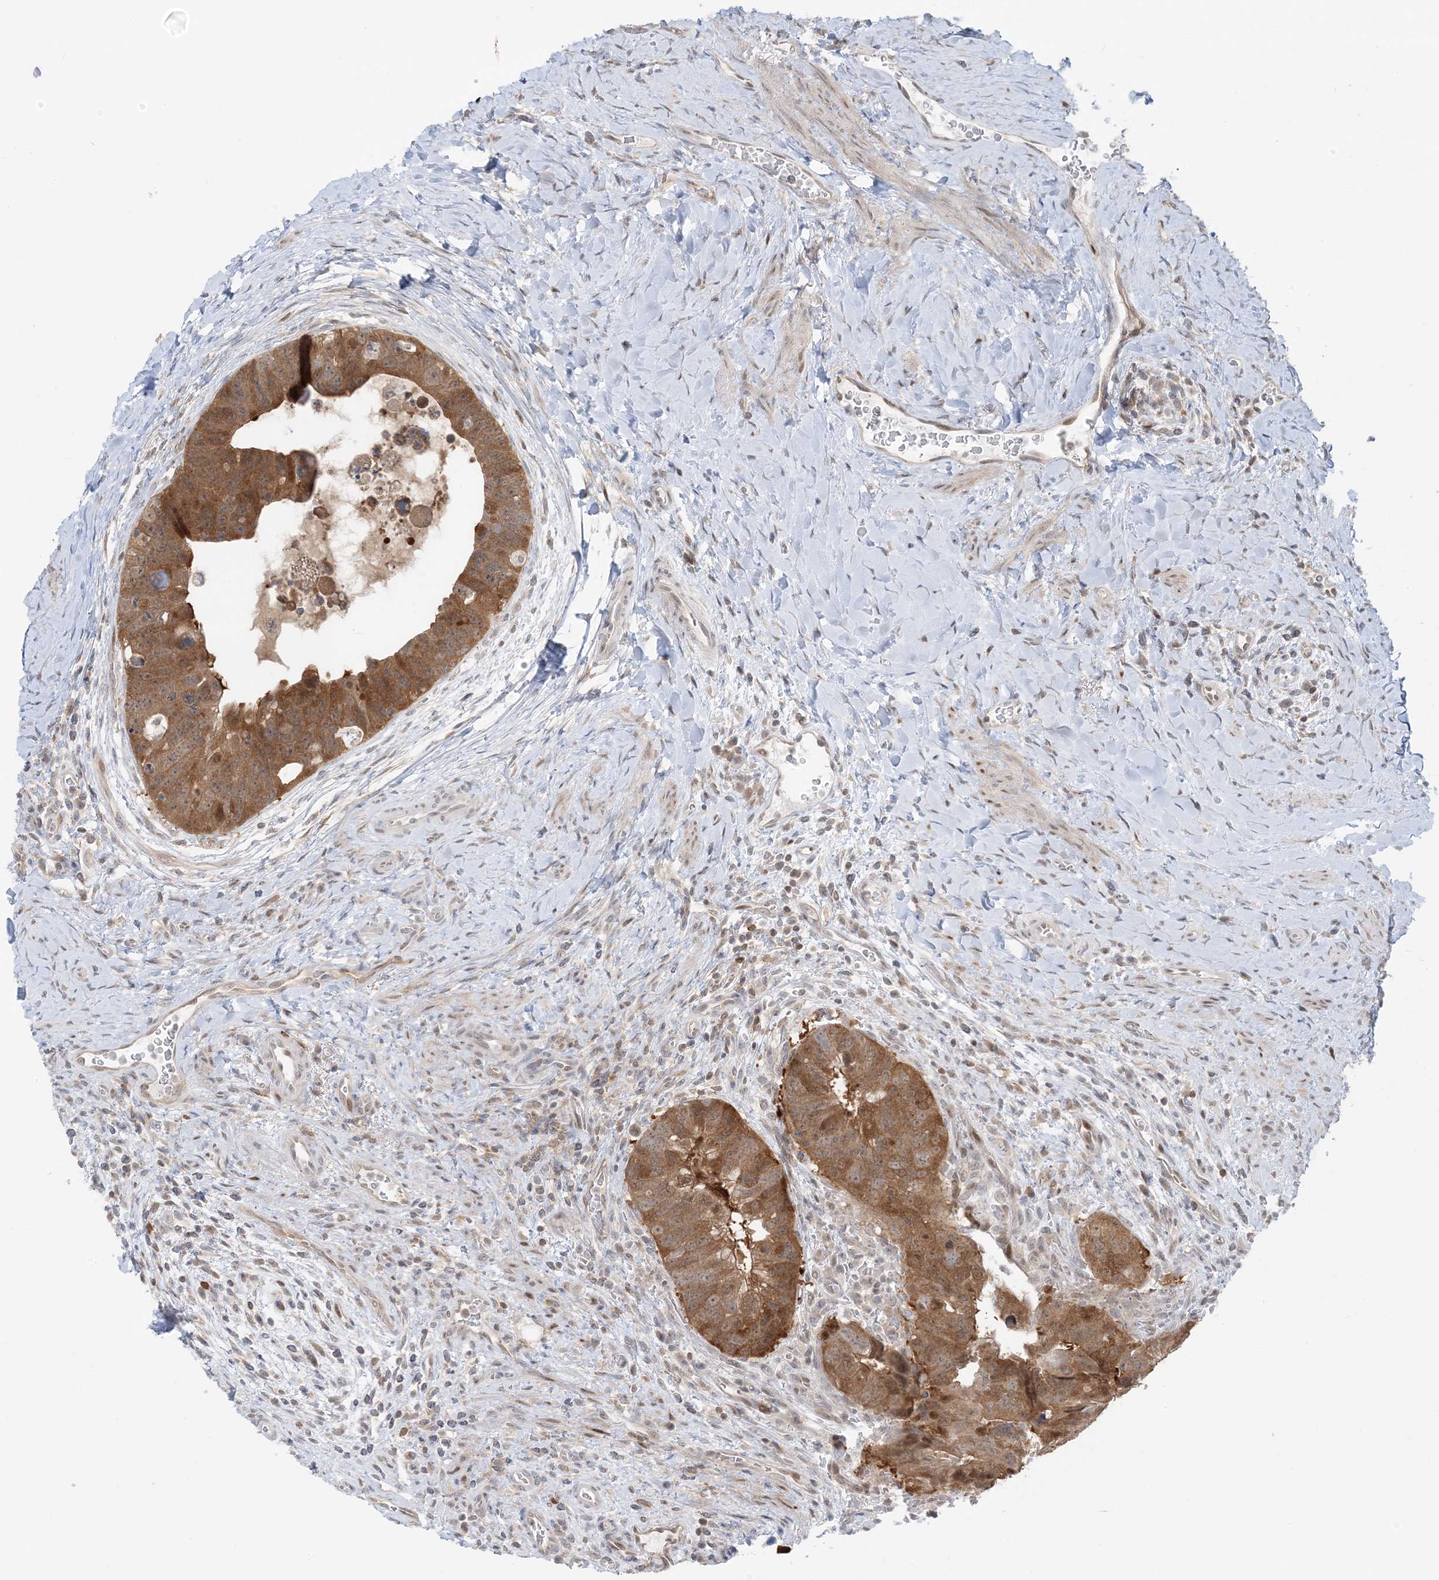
{"staining": {"intensity": "moderate", "quantity": ">75%", "location": "cytoplasmic/membranous,nuclear"}, "tissue": "colorectal cancer", "cell_type": "Tumor cells", "image_type": "cancer", "snomed": [{"axis": "morphology", "description": "Adenocarcinoma, NOS"}, {"axis": "topography", "description": "Rectum"}], "caption": "The photomicrograph shows a brown stain indicating the presence of a protein in the cytoplasmic/membranous and nuclear of tumor cells in colorectal adenocarcinoma.", "gene": "OGA", "patient": {"sex": "male", "age": 59}}